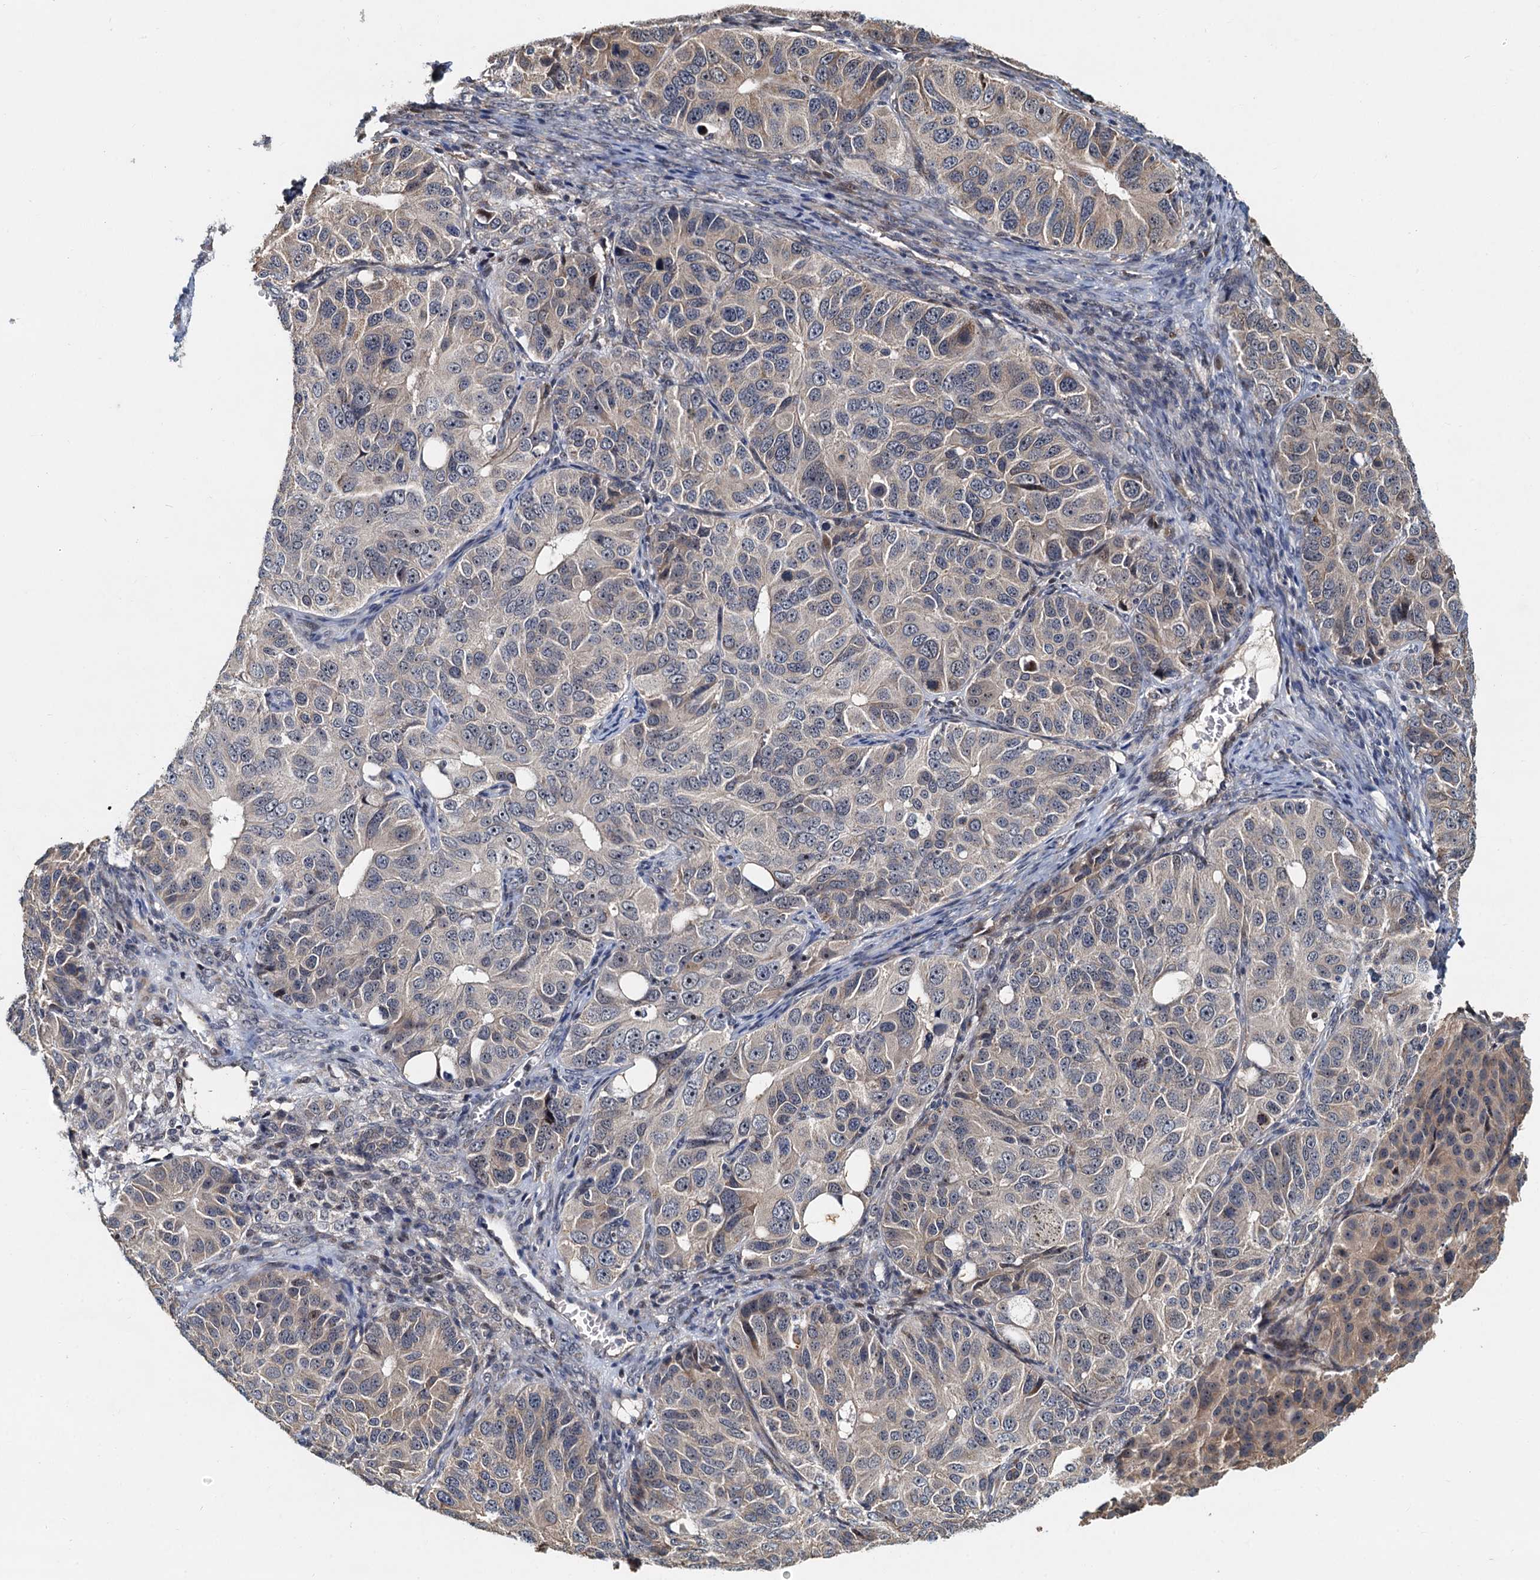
{"staining": {"intensity": "weak", "quantity": "<25%", "location": "cytoplasmic/membranous,nuclear"}, "tissue": "ovarian cancer", "cell_type": "Tumor cells", "image_type": "cancer", "snomed": [{"axis": "morphology", "description": "Carcinoma, endometroid"}, {"axis": "topography", "description": "Ovary"}], "caption": "A high-resolution histopathology image shows immunohistochemistry staining of ovarian cancer, which shows no significant positivity in tumor cells.", "gene": "DNAJC21", "patient": {"sex": "female", "age": 51}}